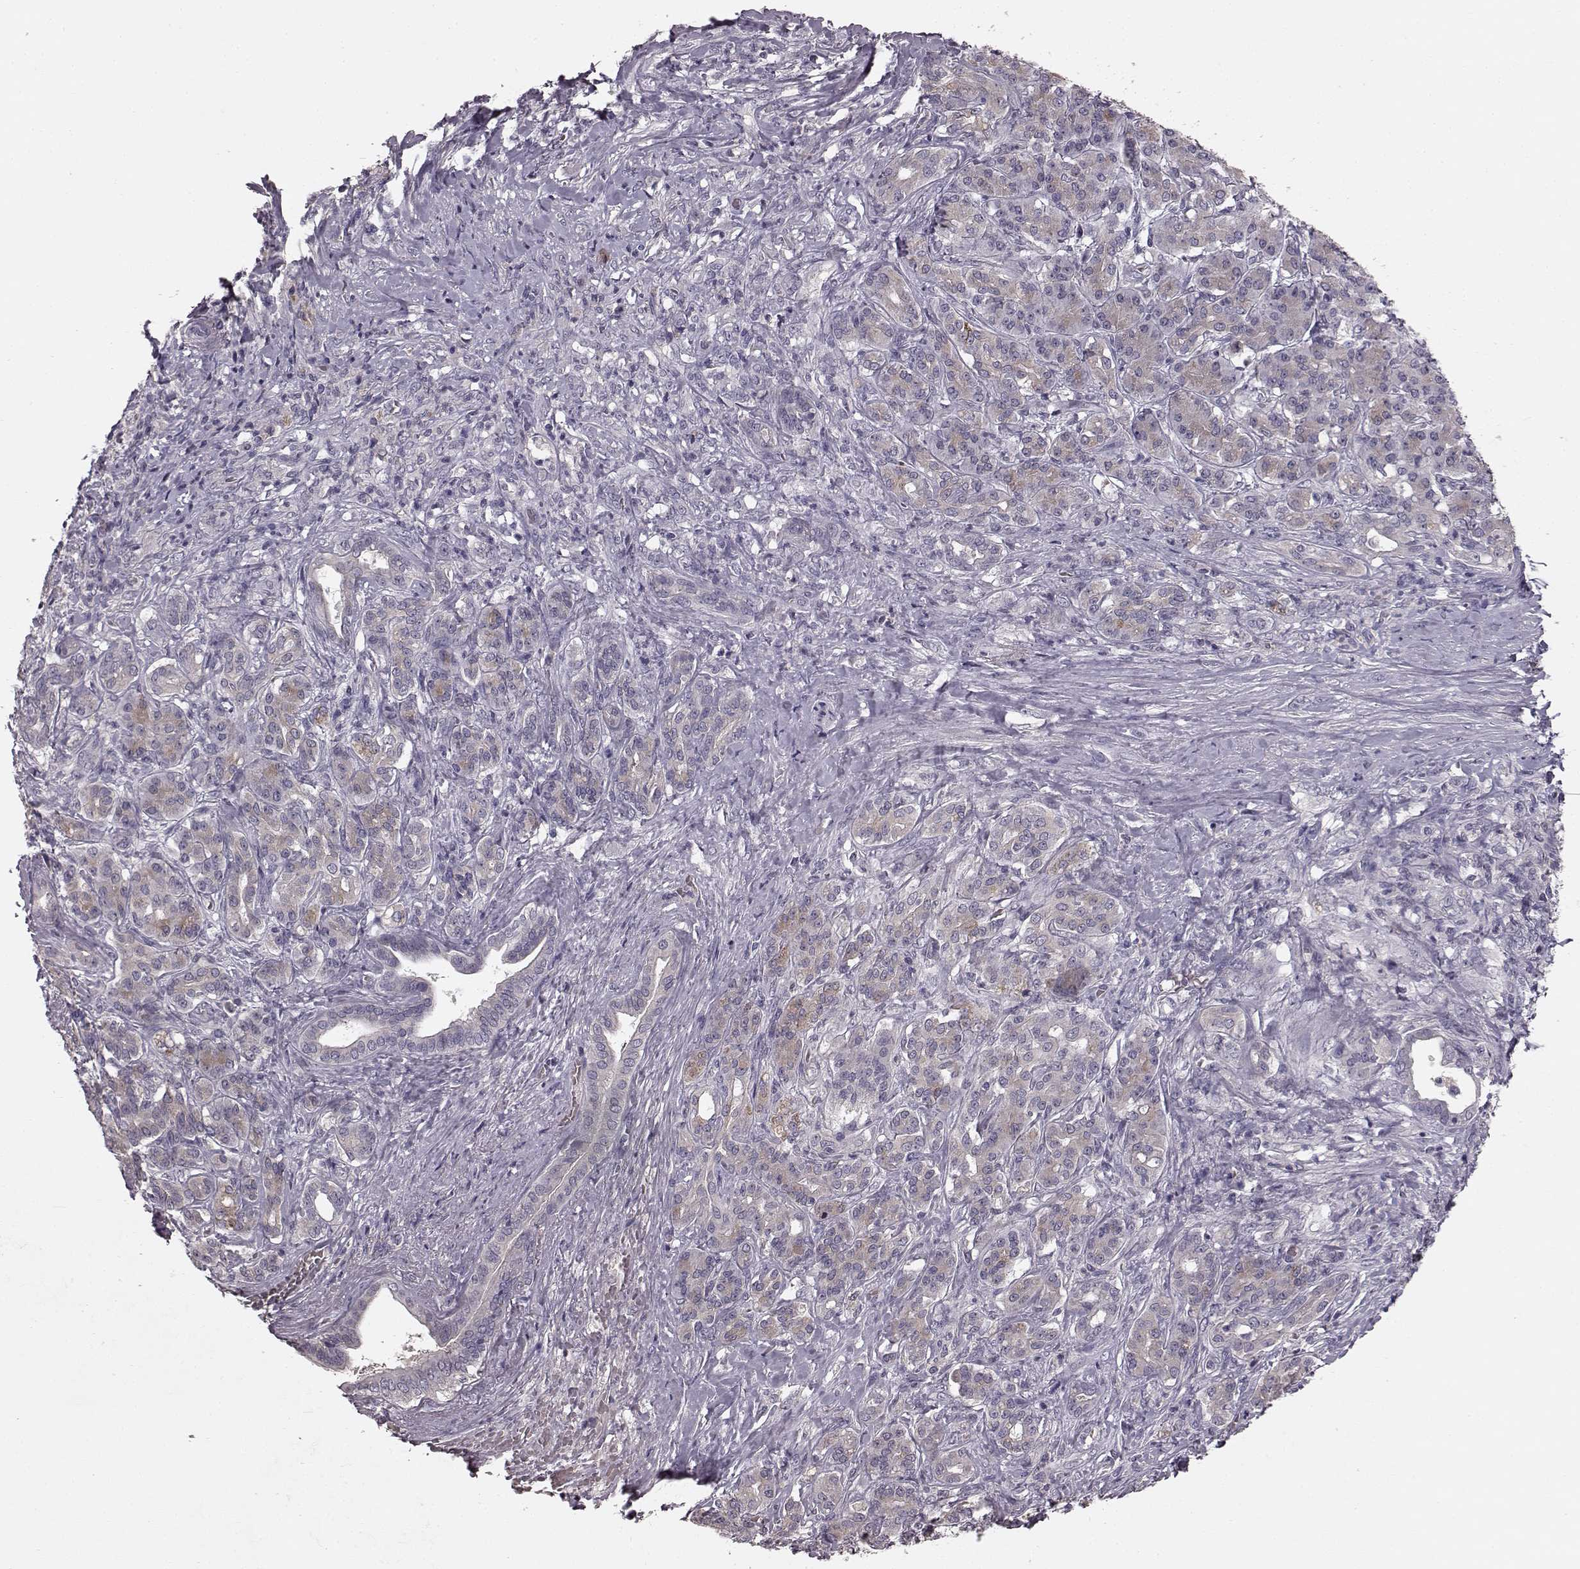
{"staining": {"intensity": "negative", "quantity": "none", "location": "none"}, "tissue": "pancreatic cancer", "cell_type": "Tumor cells", "image_type": "cancer", "snomed": [{"axis": "morphology", "description": "Normal tissue, NOS"}, {"axis": "morphology", "description": "Inflammation, NOS"}, {"axis": "morphology", "description": "Adenocarcinoma, NOS"}, {"axis": "topography", "description": "Pancreas"}], "caption": "Protein analysis of pancreatic adenocarcinoma displays no significant expression in tumor cells.", "gene": "SLC22A18", "patient": {"sex": "male", "age": 57}}